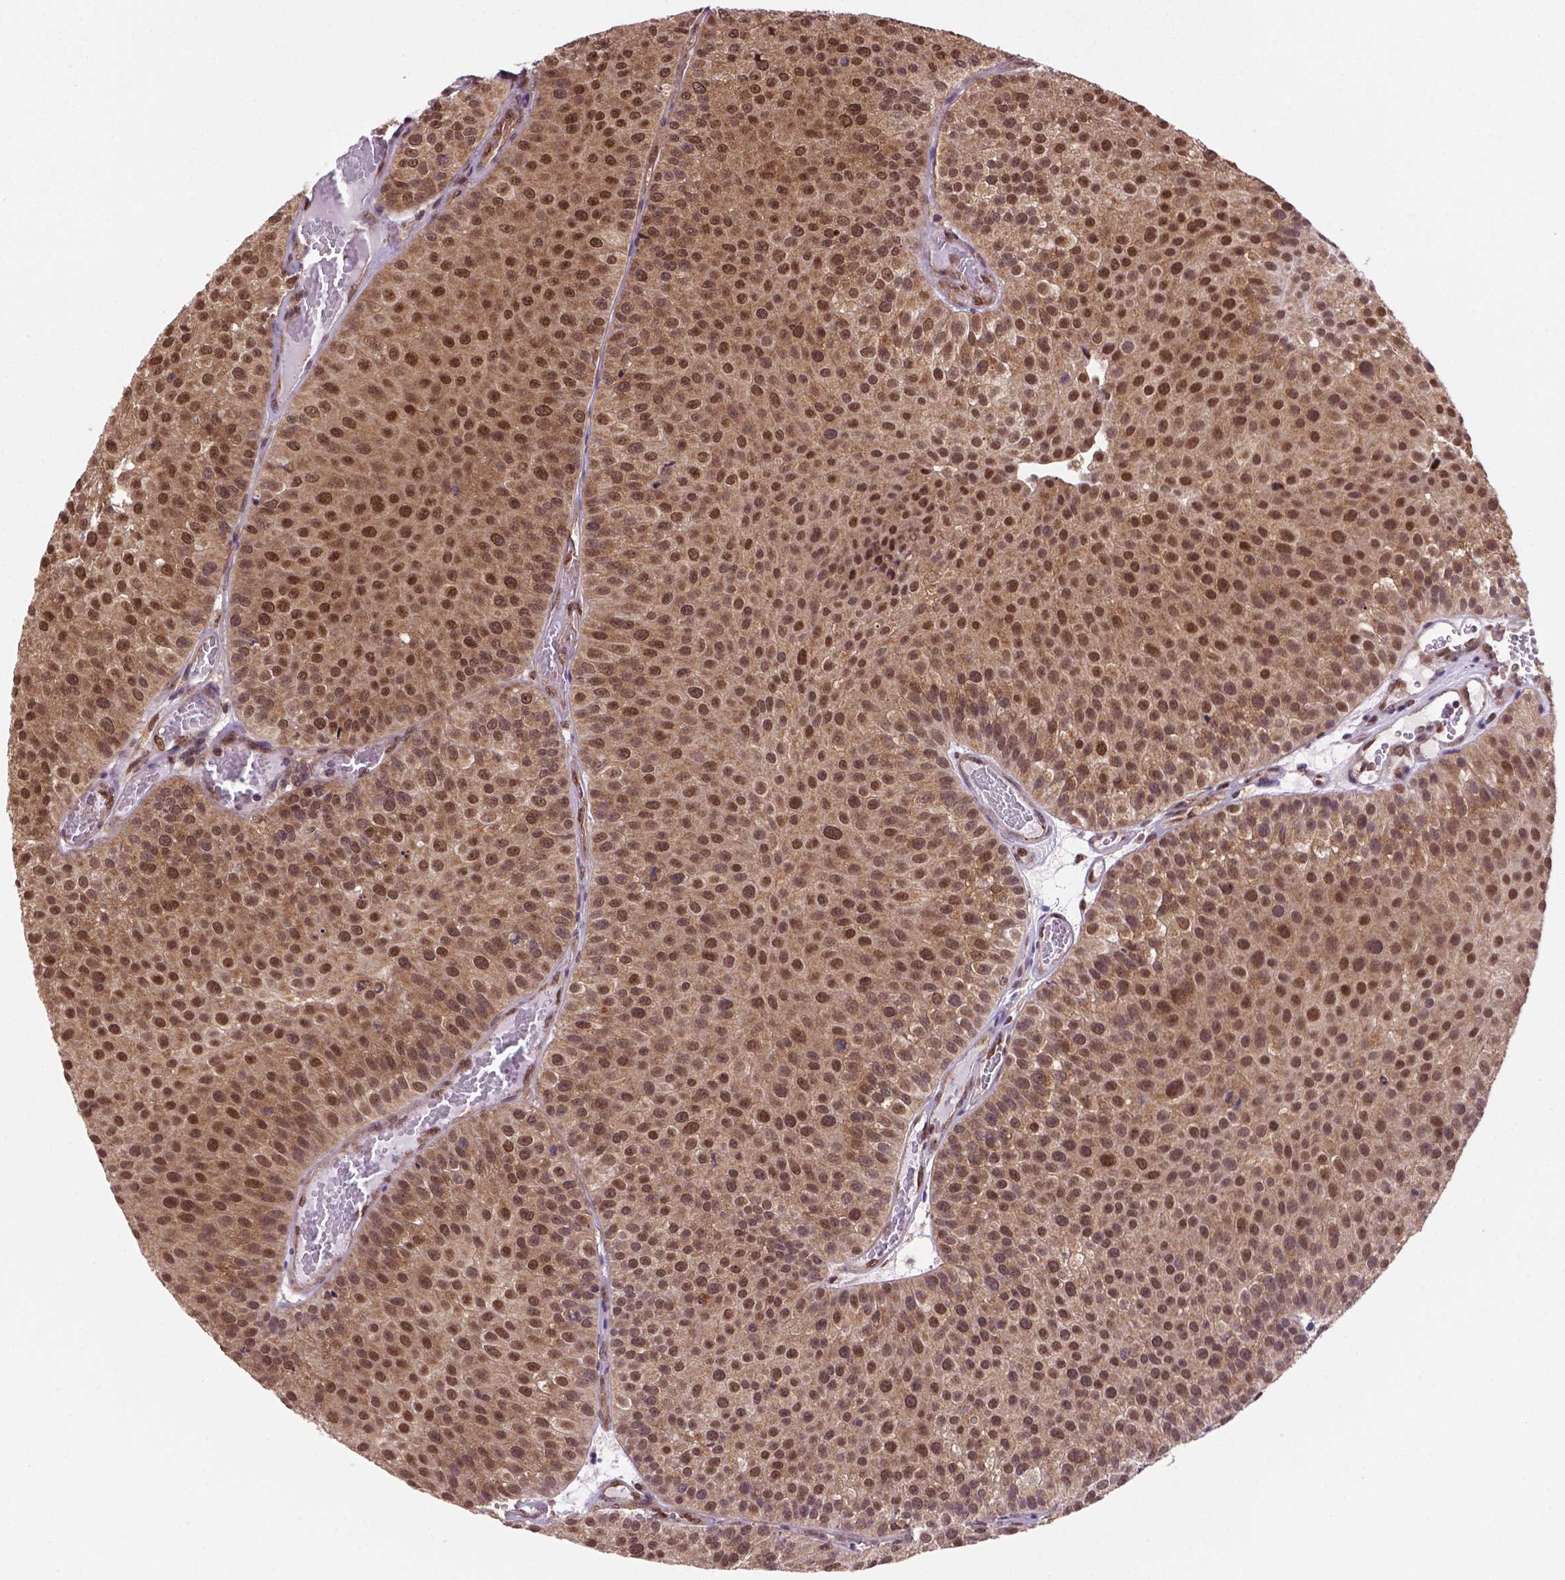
{"staining": {"intensity": "strong", "quantity": ">75%", "location": "cytoplasmic/membranous,nuclear"}, "tissue": "urothelial cancer", "cell_type": "Tumor cells", "image_type": "cancer", "snomed": [{"axis": "morphology", "description": "Urothelial carcinoma, Low grade"}, {"axis": "topography", "description": "Urinary bladder"}], "caption": "Immunohistochemical staining of urothelial cancer reveals high levels of strong cytoplasmic/membranous and nuclear protein positivity in approximately >75% of tumor cells.", "gene": "PSMC2", "patient": {"sex": "female", "age": 87}}